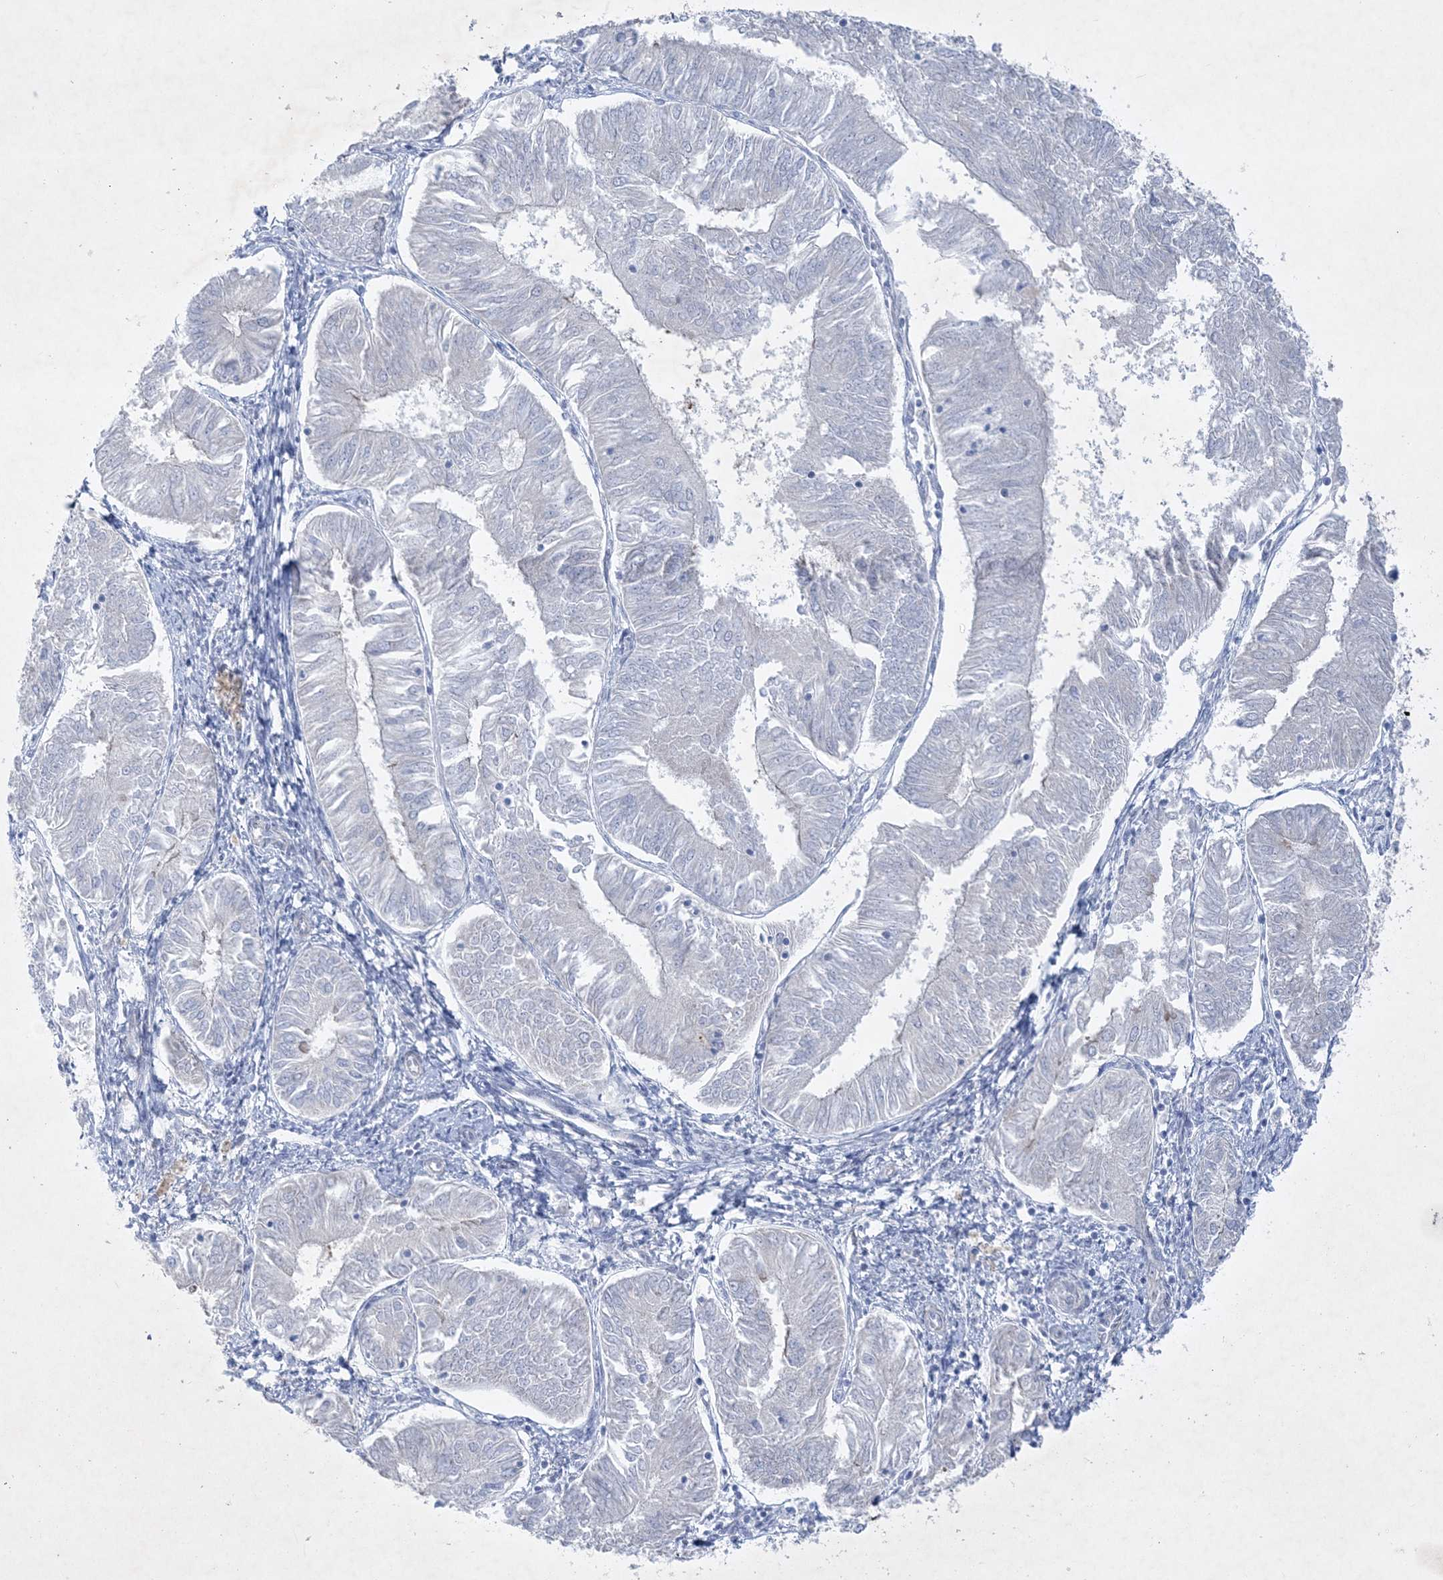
{"staining": {"intensity": "negative", "quantity": "none", "location": "none"}, "tissue": "endometrial cancer", "cell_type": "Tumor cells", "image_type": "cancer", "snomed": [{"axis": "morphology", "description": "Adenocarcinoma, NOS"}, {"axis": "topography", "description": "Endometrium"}], "caption": "Adenocarcinoma (endometrial) was stained to show a protein in brown. There is no significant positivity in tumor cells.", "gene": "FARSB", "patient": {"sex": "female", "age": 58}}